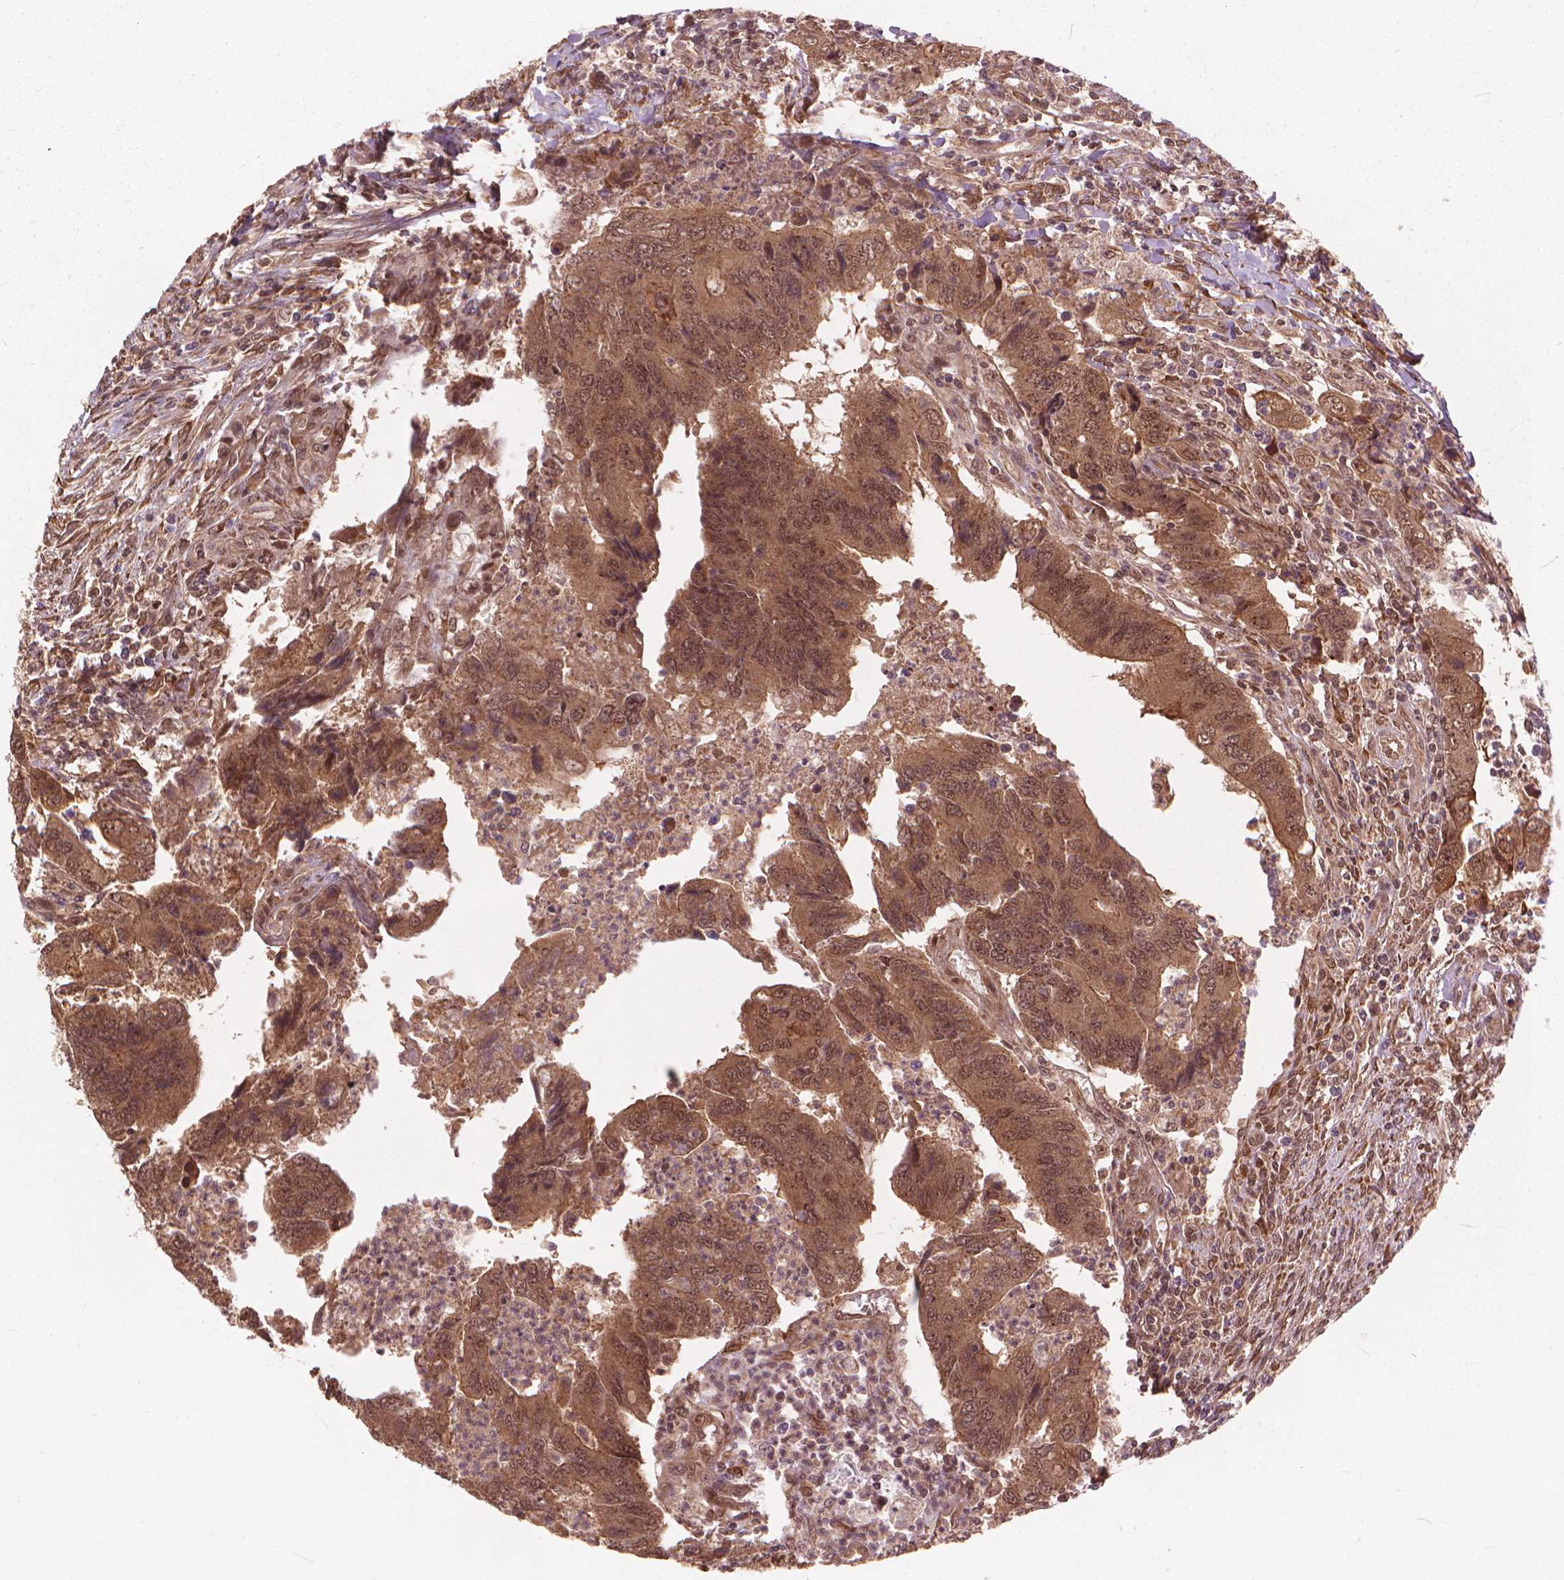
{"staining": {"intensity": "moderate", "quantity": ">75%", "location": "cytoplasmic/membranous,nuclear"}, "tissue": "colorectal cancer", "cell_type": "Tumor cells", "image_type": "cancer", "snomed": [{"axis": "morphology", "description": "Adenocarcinoma, NOS"}, {"axis": "topography", "description": "Colon"}], "caption": "This is an image of IHC staining of colorectal adenocarcinoma, which shows moderate positivity in the cytoplasmic/membranous and nuclear of tumor cells.", "gene": "SSU72", "patient": {"sex": "female", "age": 67}}